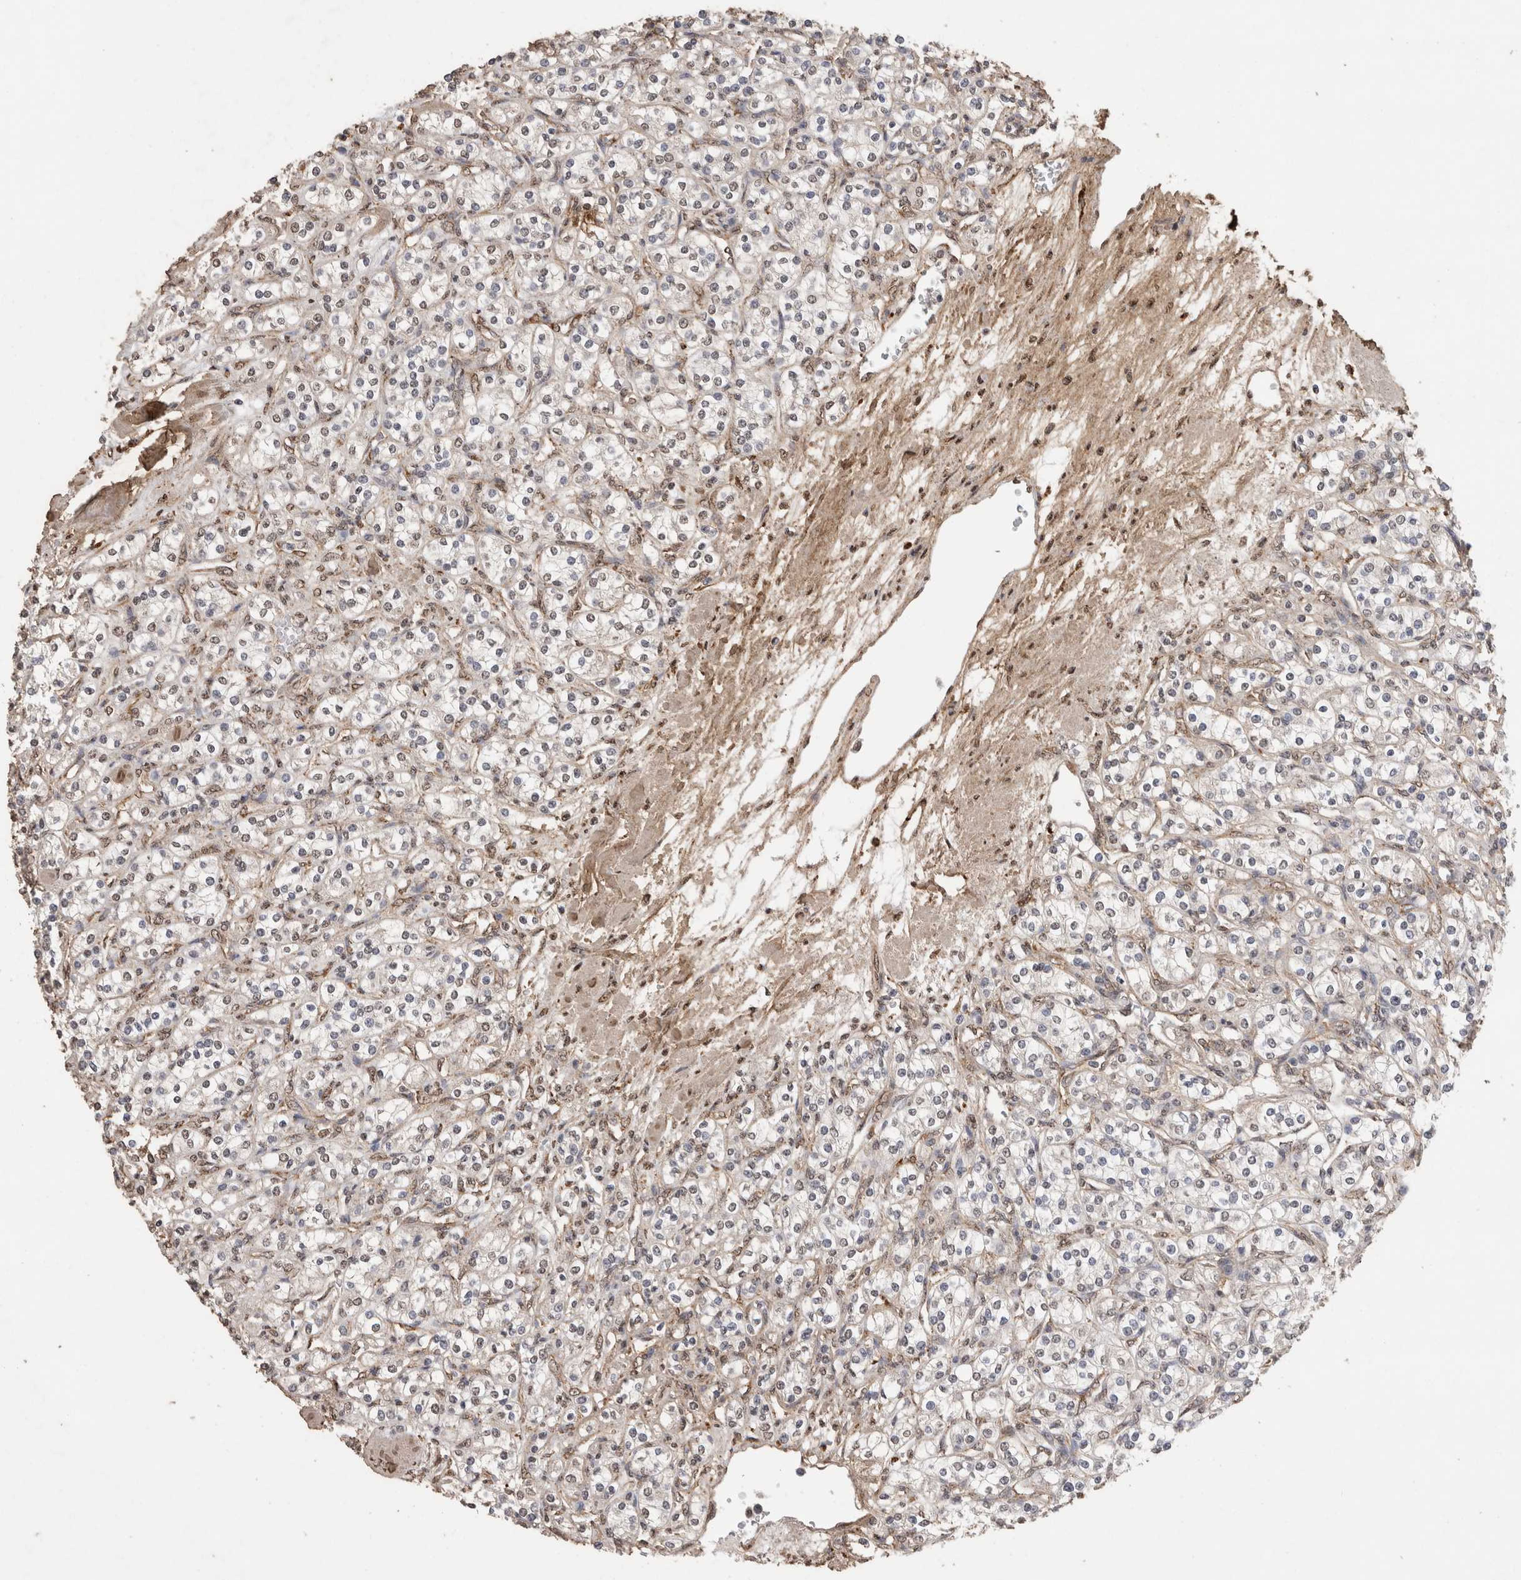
{"staining": {"intensity": "negative", "quantity": "none", "location": "none"}, "tissue": "renal cancer", "cell_type": "Tumor cells", "image_type": "cancer", "snomed": [{"axis": "morphology", "description": "Adenocarcinoma, NOS"}, {"axis": "topography", "description": "Kidney"}], "caption": "Renal cancer (adenocarcinoma) was stained to show a protein in brown. There is no significant expression in tumor cells.", "gene": "C1QTNF5", "patient": {"sex": "male", "age": 77}}